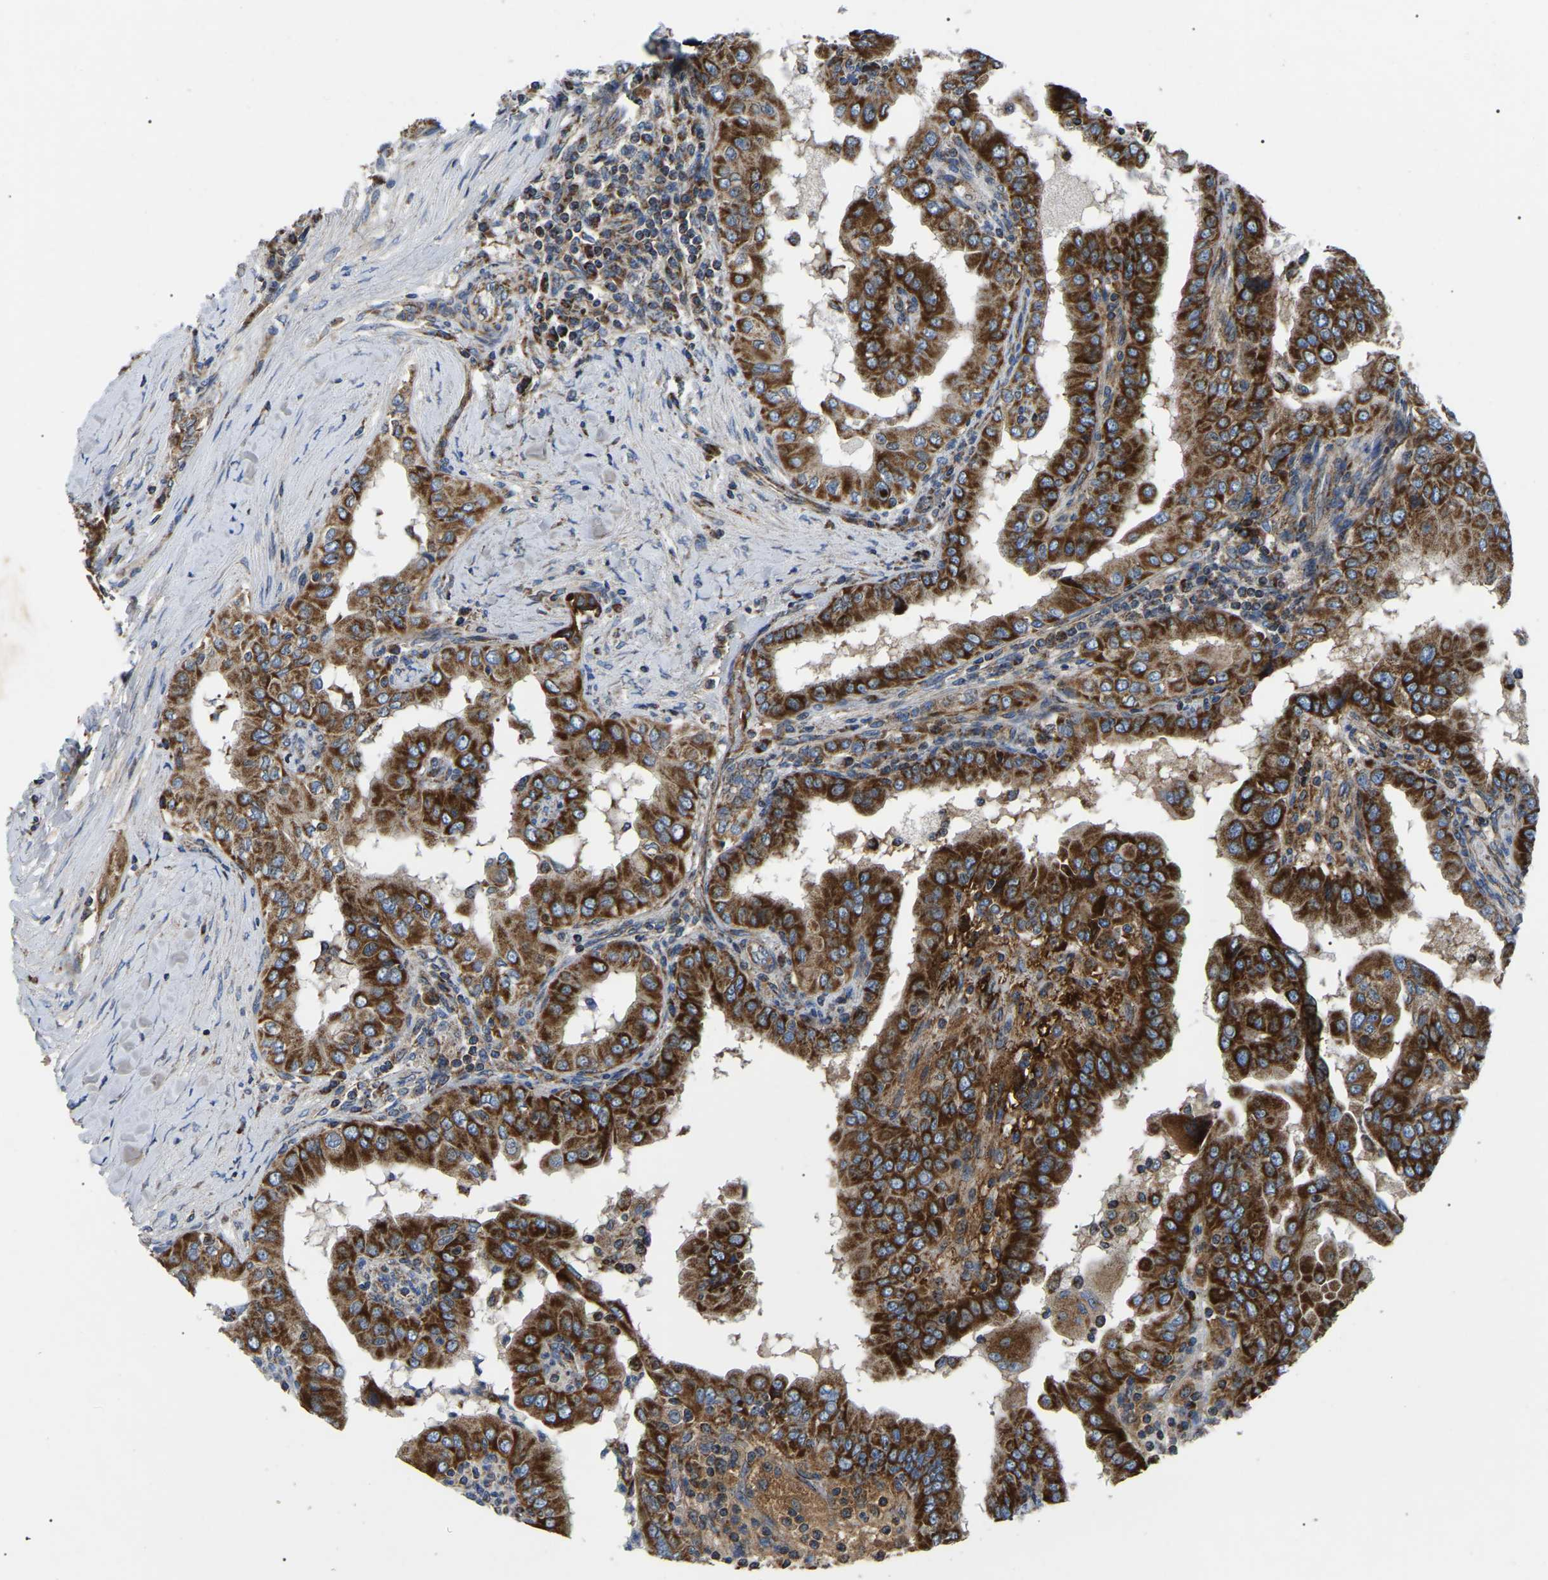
{"staining": {"intensity": "strong", "quantity": ">75%", "location": "cytoplasmic/membranous"}, "tissue": "thyroid cancer", "cell_type": "Tumor cells", "image_type": "cancer", "snomed": [{"axis": "morphology", "description": "Papillary adenocarcinoma, NOS"}, {"axis": "topography", "description": "Thyroid gland"}], "caption": "Protein staining of thyroid cancer (papillary adenocarcinoma) tissue demonstrates strong cytoplasmic/membranous expression in approximately >75% of tumor cells.", "gene": "PPM1E", "patient": {"sex": "male", "age": 33}}